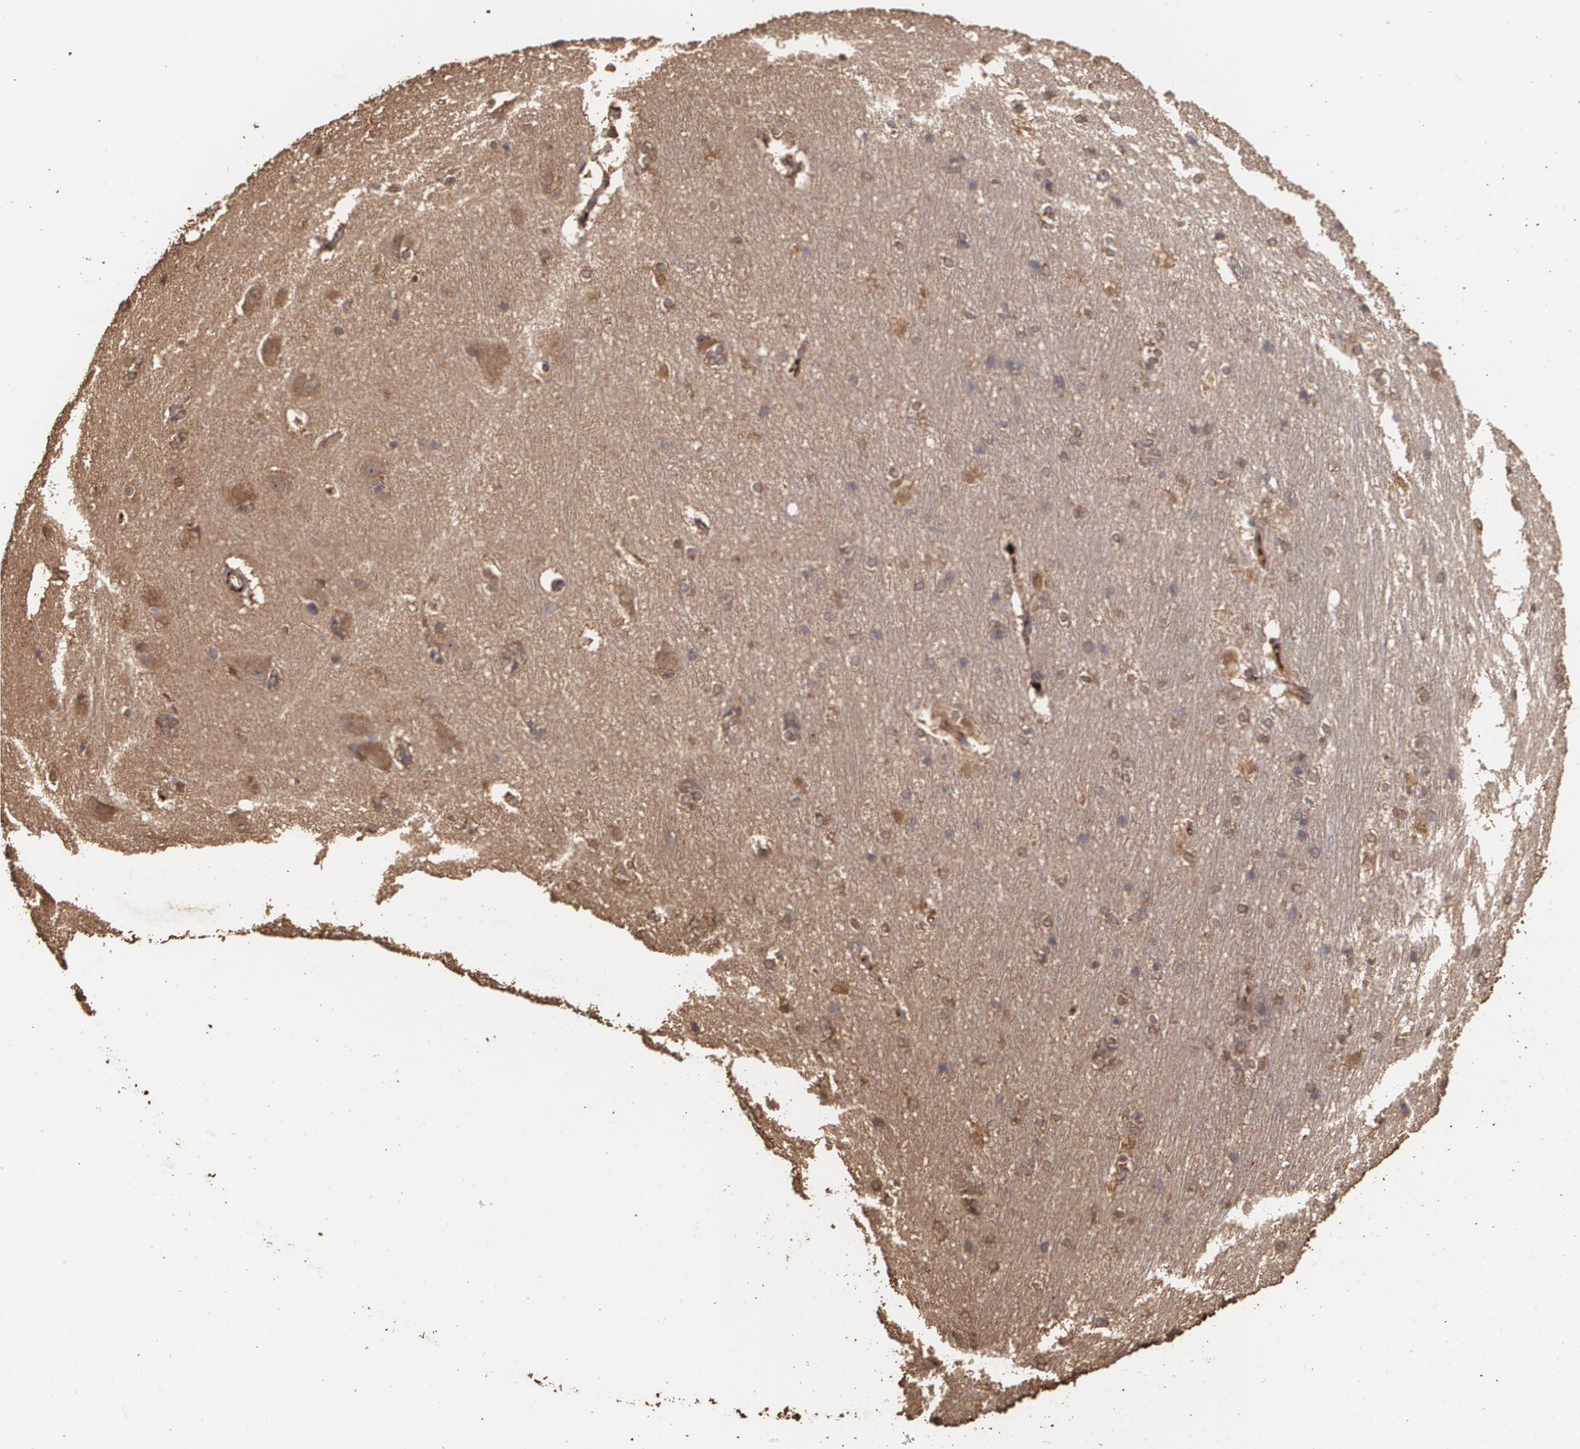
{"staining": {"intensity": "weak", "quantity": "25%-75%", "location": "cytoplasmic/membranous"}, "tissue": "hippocampus", "cell_type": "Glial cells", "image_type": "normal", "snomed": [{"axis": "morphology", "description": "Normal tissue, NOS"}, {"axis": "topography", "description": "Hippocampus"}], "caption": "An IHC photomicrograph of unremarkable tissue is shown. Protein staining in brown labels weak cytoplasmic/membranous positivity in hippocampus within glial cells. (DAB (3,3'-diaminobenzidine) IHC with brightfield microscopy, high magnification).", "gene": "PON1", "patient": {"sex": "female", "age": 19}}